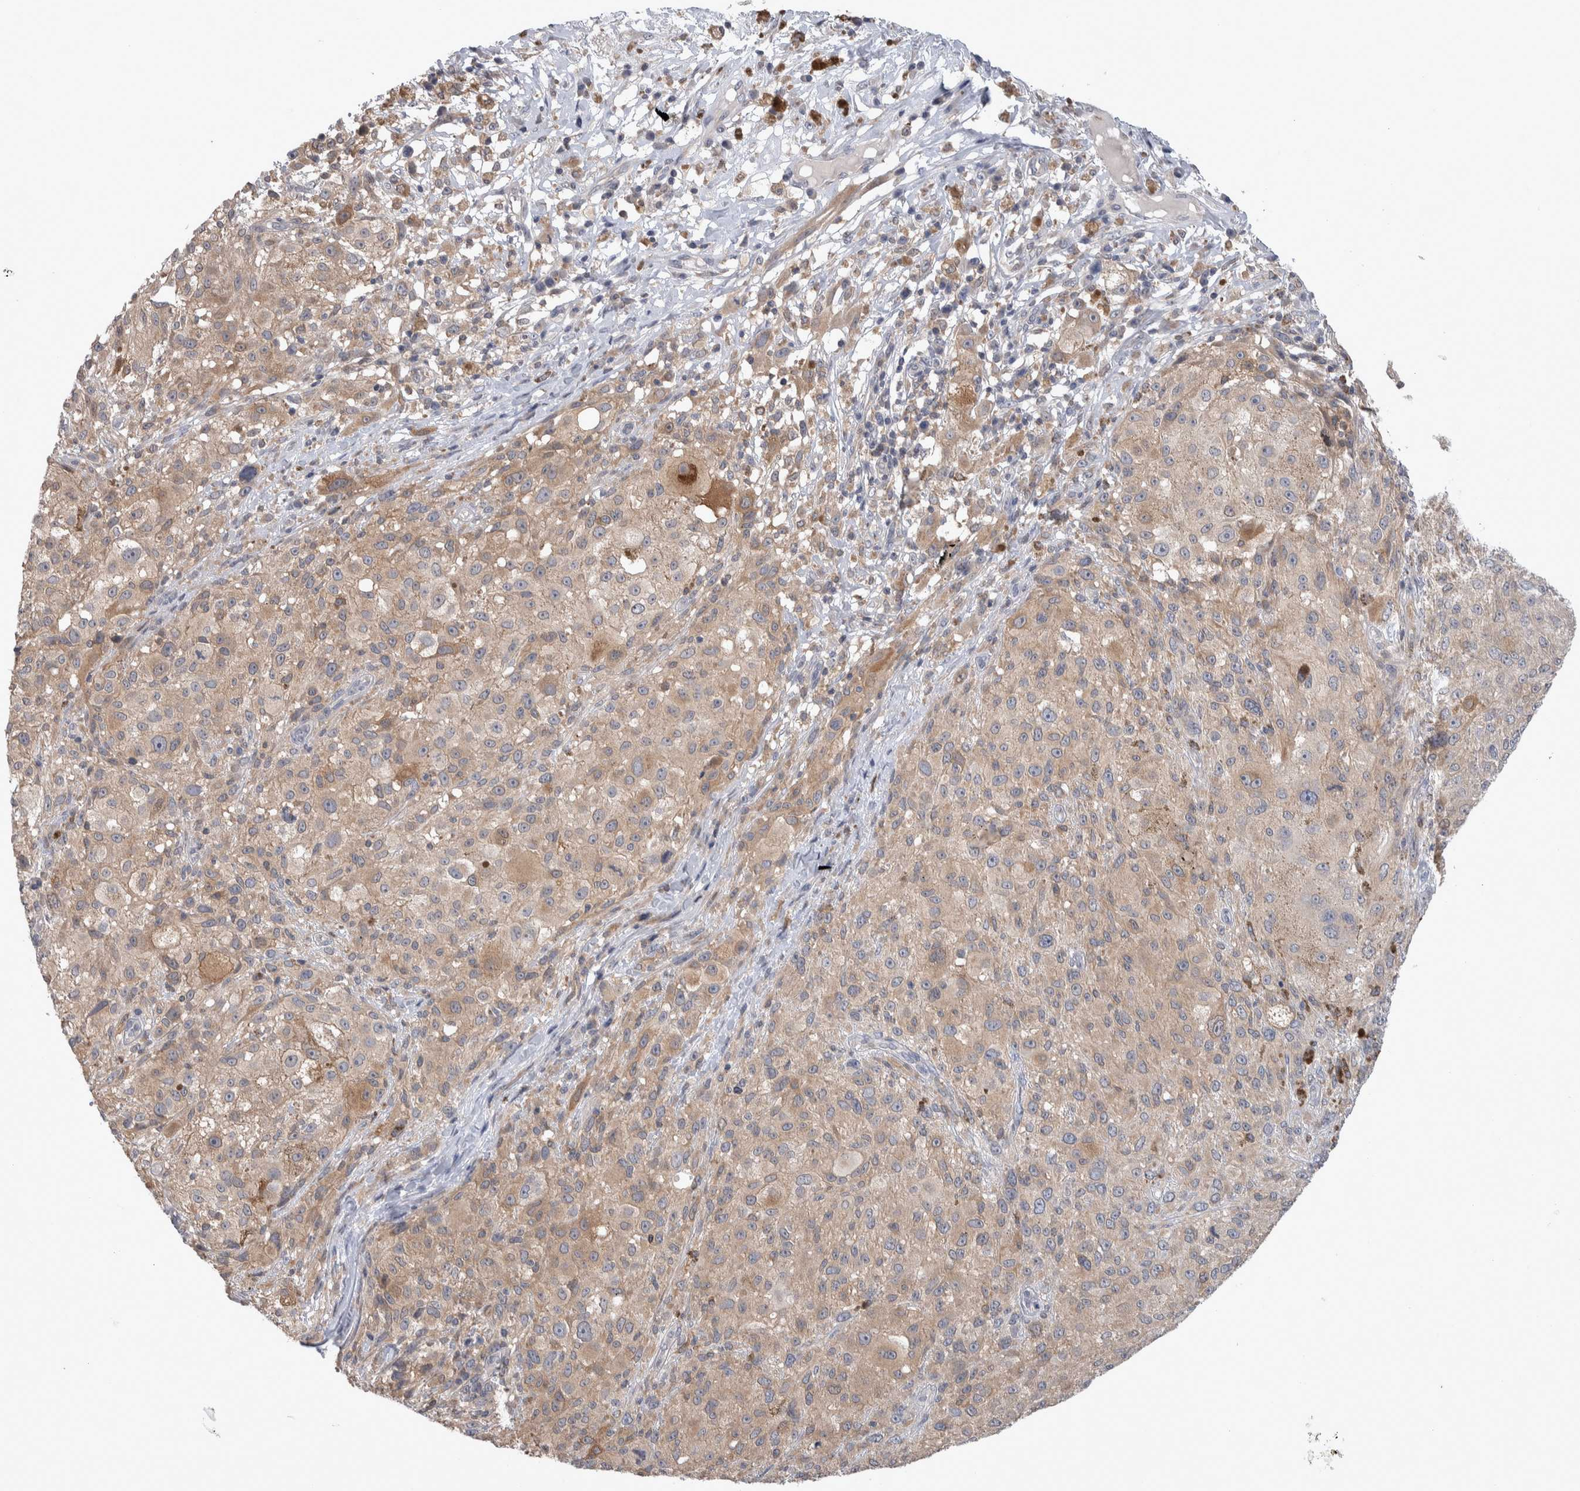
{"staining": {"intensity": "weak", "quantity": ">75%", "location": "cytoplasmic/membranous"}, "tissue": "melanoma", "cell_type": "Tumor cells", "image_type": "cancer", "snomed": [{"axis": "morphology", "description": "Malignant melanoma, NOS"}, {"axis": "topography", "description": "Skin"}], "caption": "There is low levels of weak cytoplasmic/membranous expression in tumor cells of malignant melanoma, as demonstrated by immunohistochemical staining (brown color).", "gene": "HTATIP2", "patient": {"sex": "female", "age": 55}}